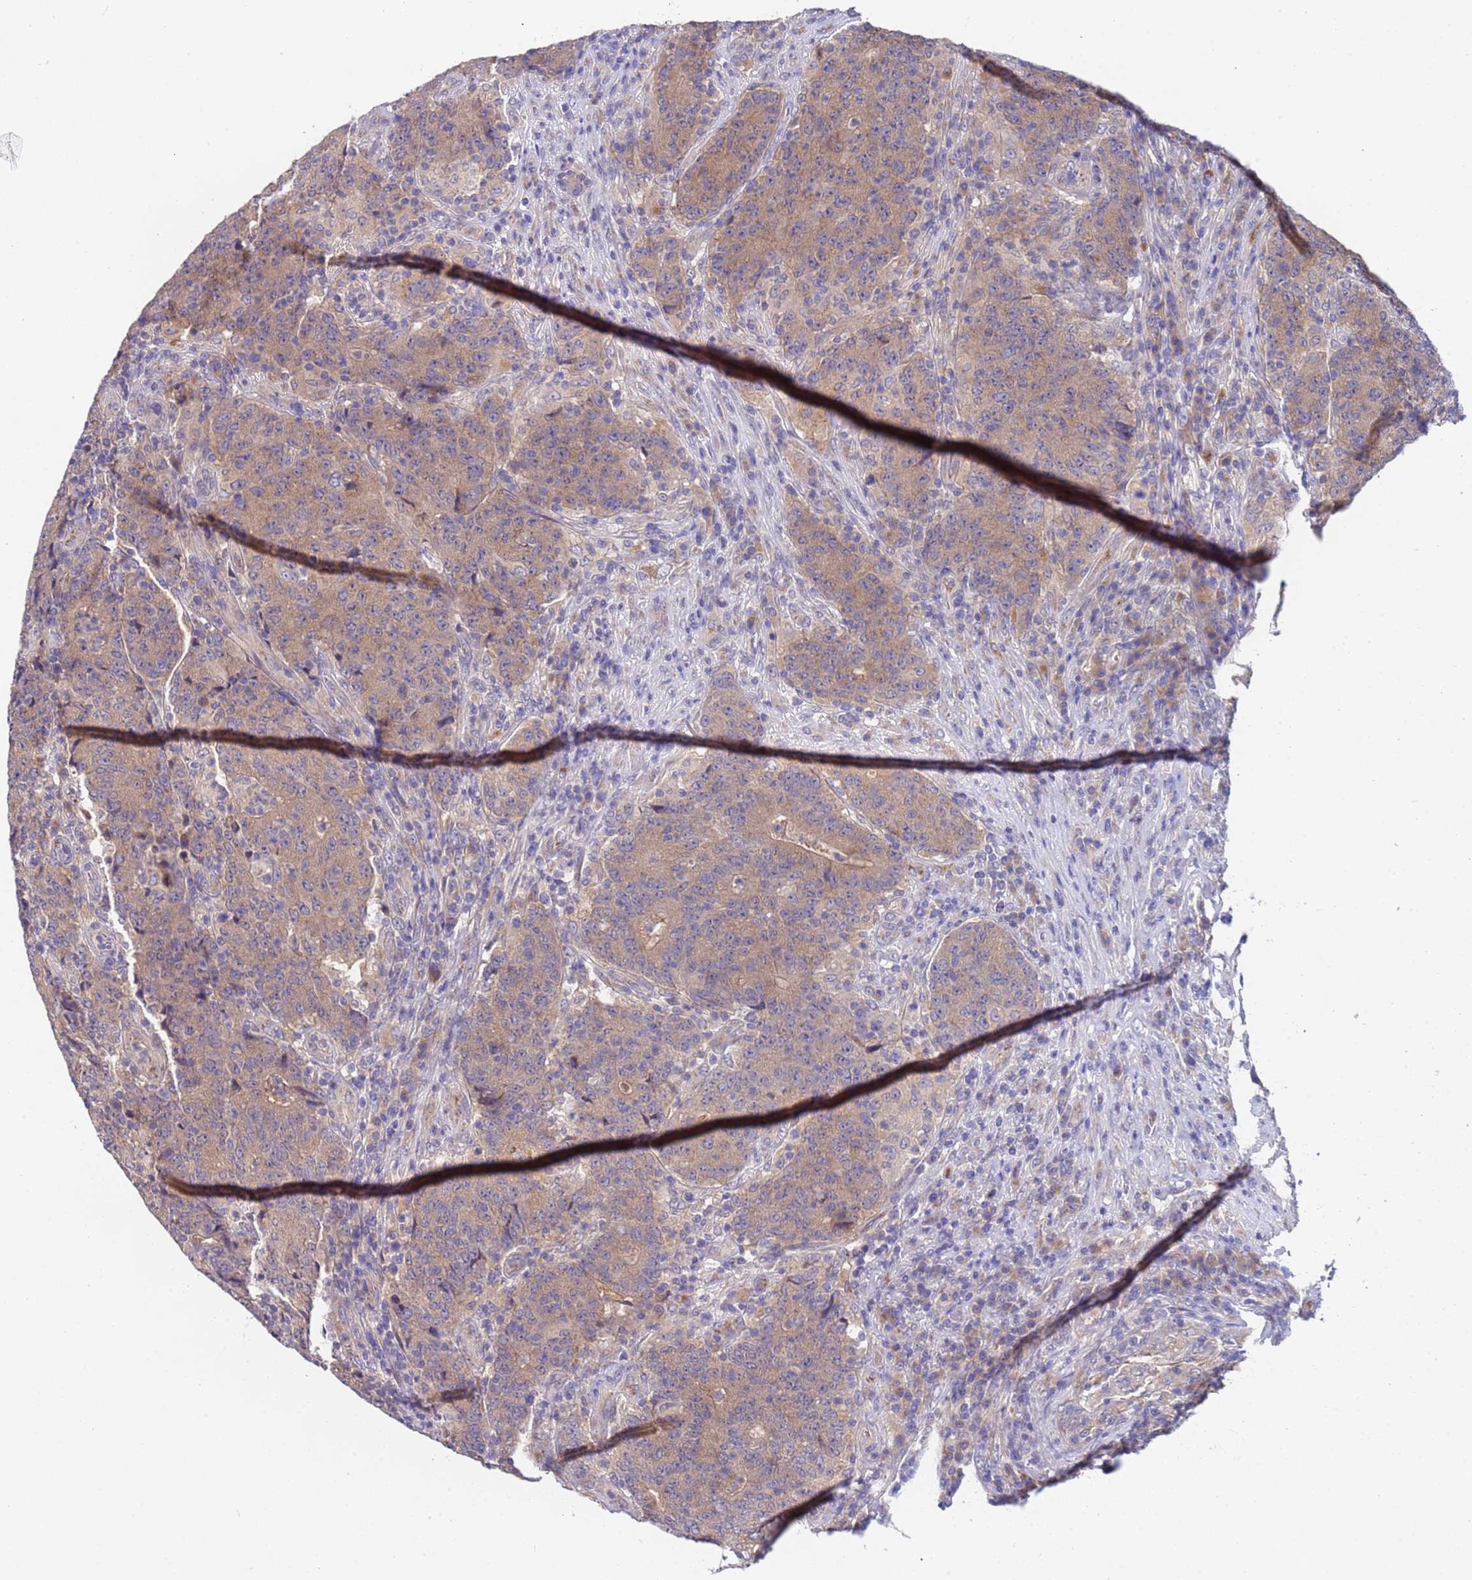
{"staining": {"intensity": "moderate", "quantity": ">75%", "location": "cytoplasmic/membranous"}, "tissue": "colorectal cancer", "cell_type": "Tumor cells", "image_type": "cancer", "snomed": [{"axis": "morphology", "description": "Adenocarcinoma, NOS"}, {"axis": "topography", "description": "Colon"}], "caption": "Immunohistochemical staining of human colorectal cancer exhibits medium levels of moderate cytoplasmic/membranous staining in about >75% of tumor cells. Immunohistochemistry (ihc) stains the protein in brown and the nuclei are stained blue.", "gene": "ZNF248", "patient": {"sex": "female", "age": 75}}